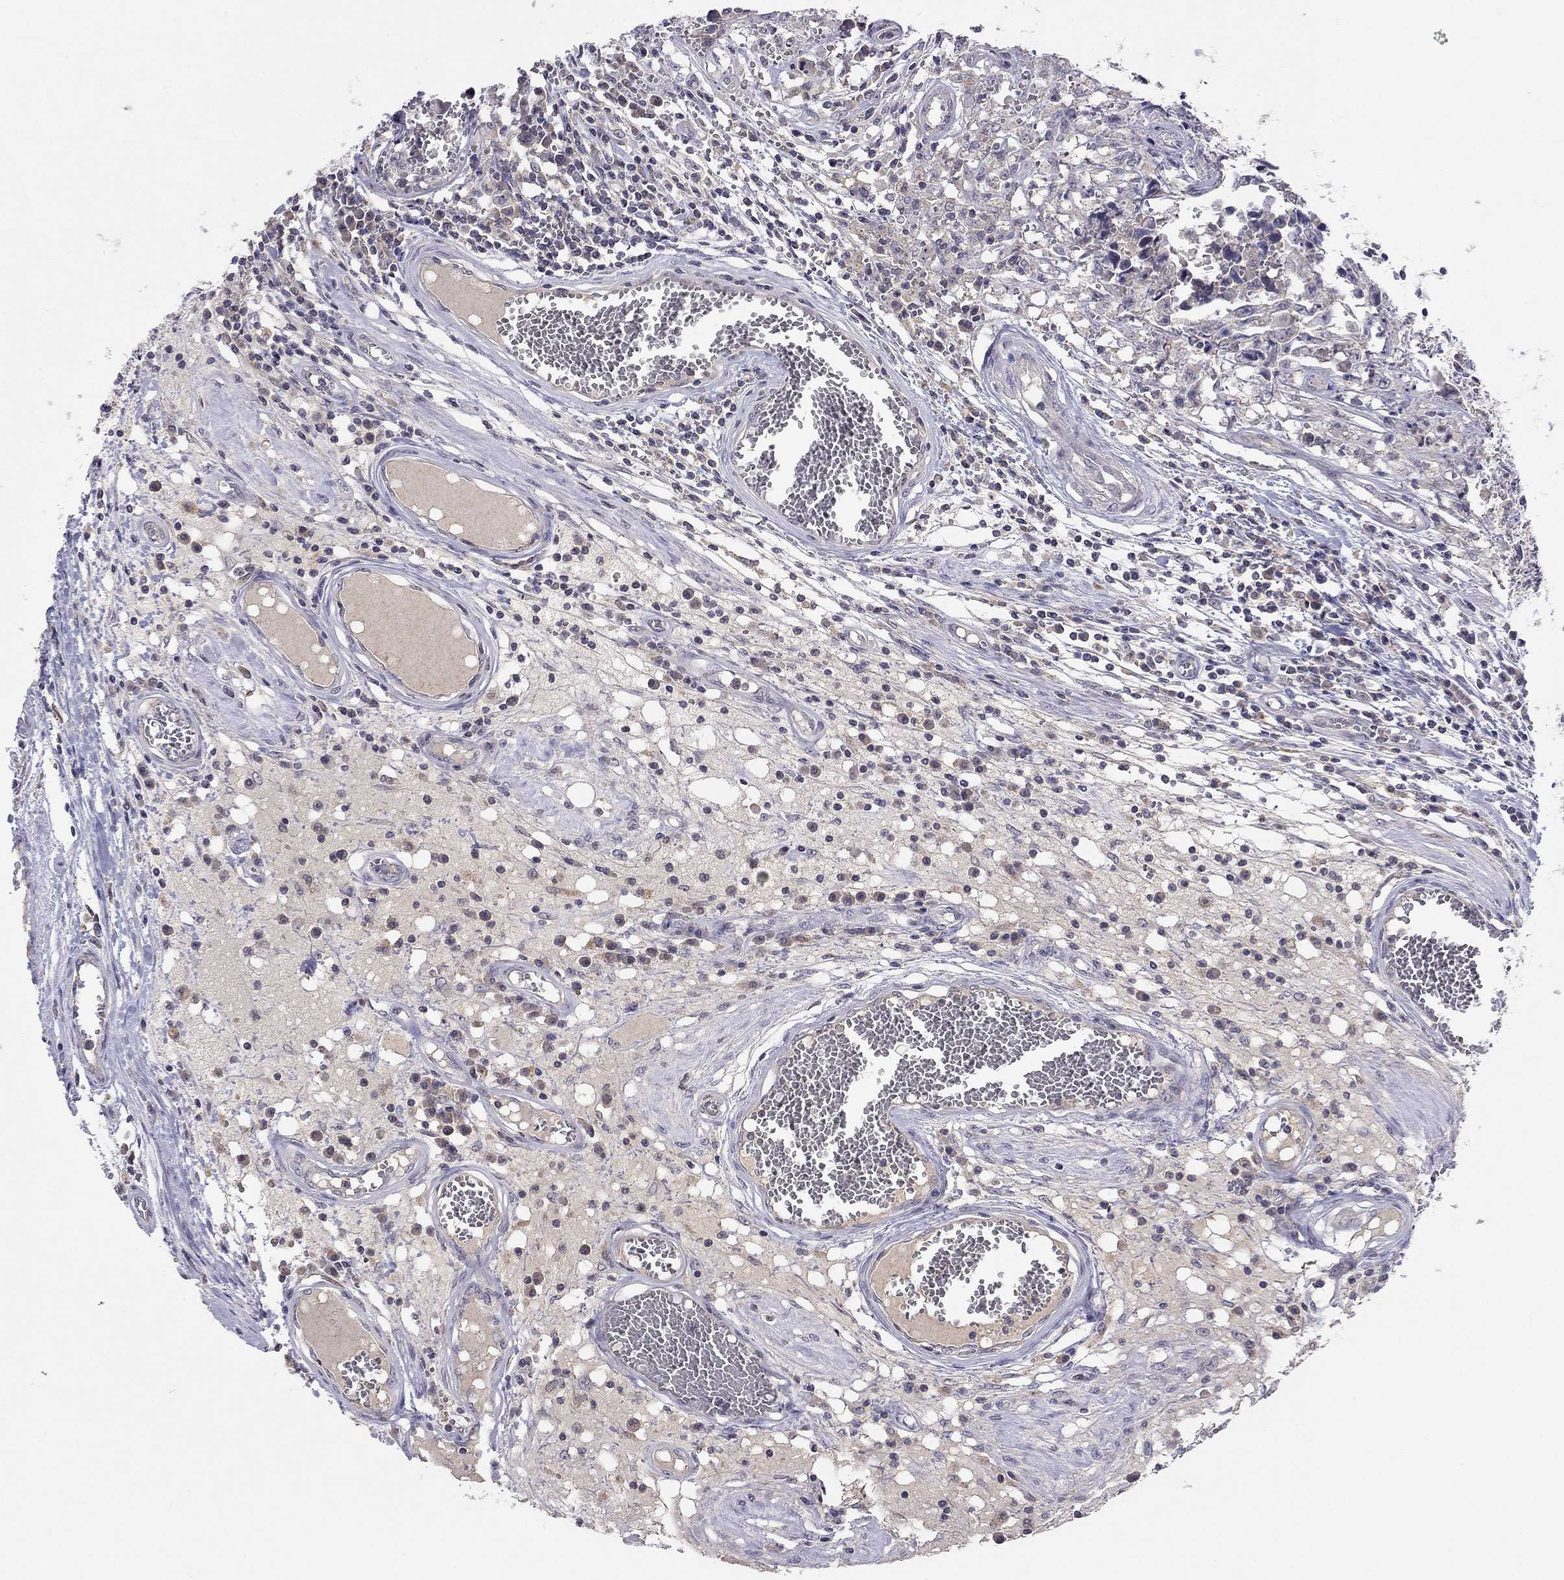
{"staining": {"intensity": "negative", "quantity": "none", "location": "none"}, "tissue": "testis cancer", "cell_type": "Tumor cells", "image_type": "cancer", "snomed": [{"axis": "morphology", "description": "Carcinoma, Embryonal, NOS"}, {"axis": "topography", "description": "Testis"}], "caption": "Tumor cells are negative for protein expression in human testis embryonal carcinoma.", "gene": "RTP5", "patient": {"sex": "male", "age": 36}}